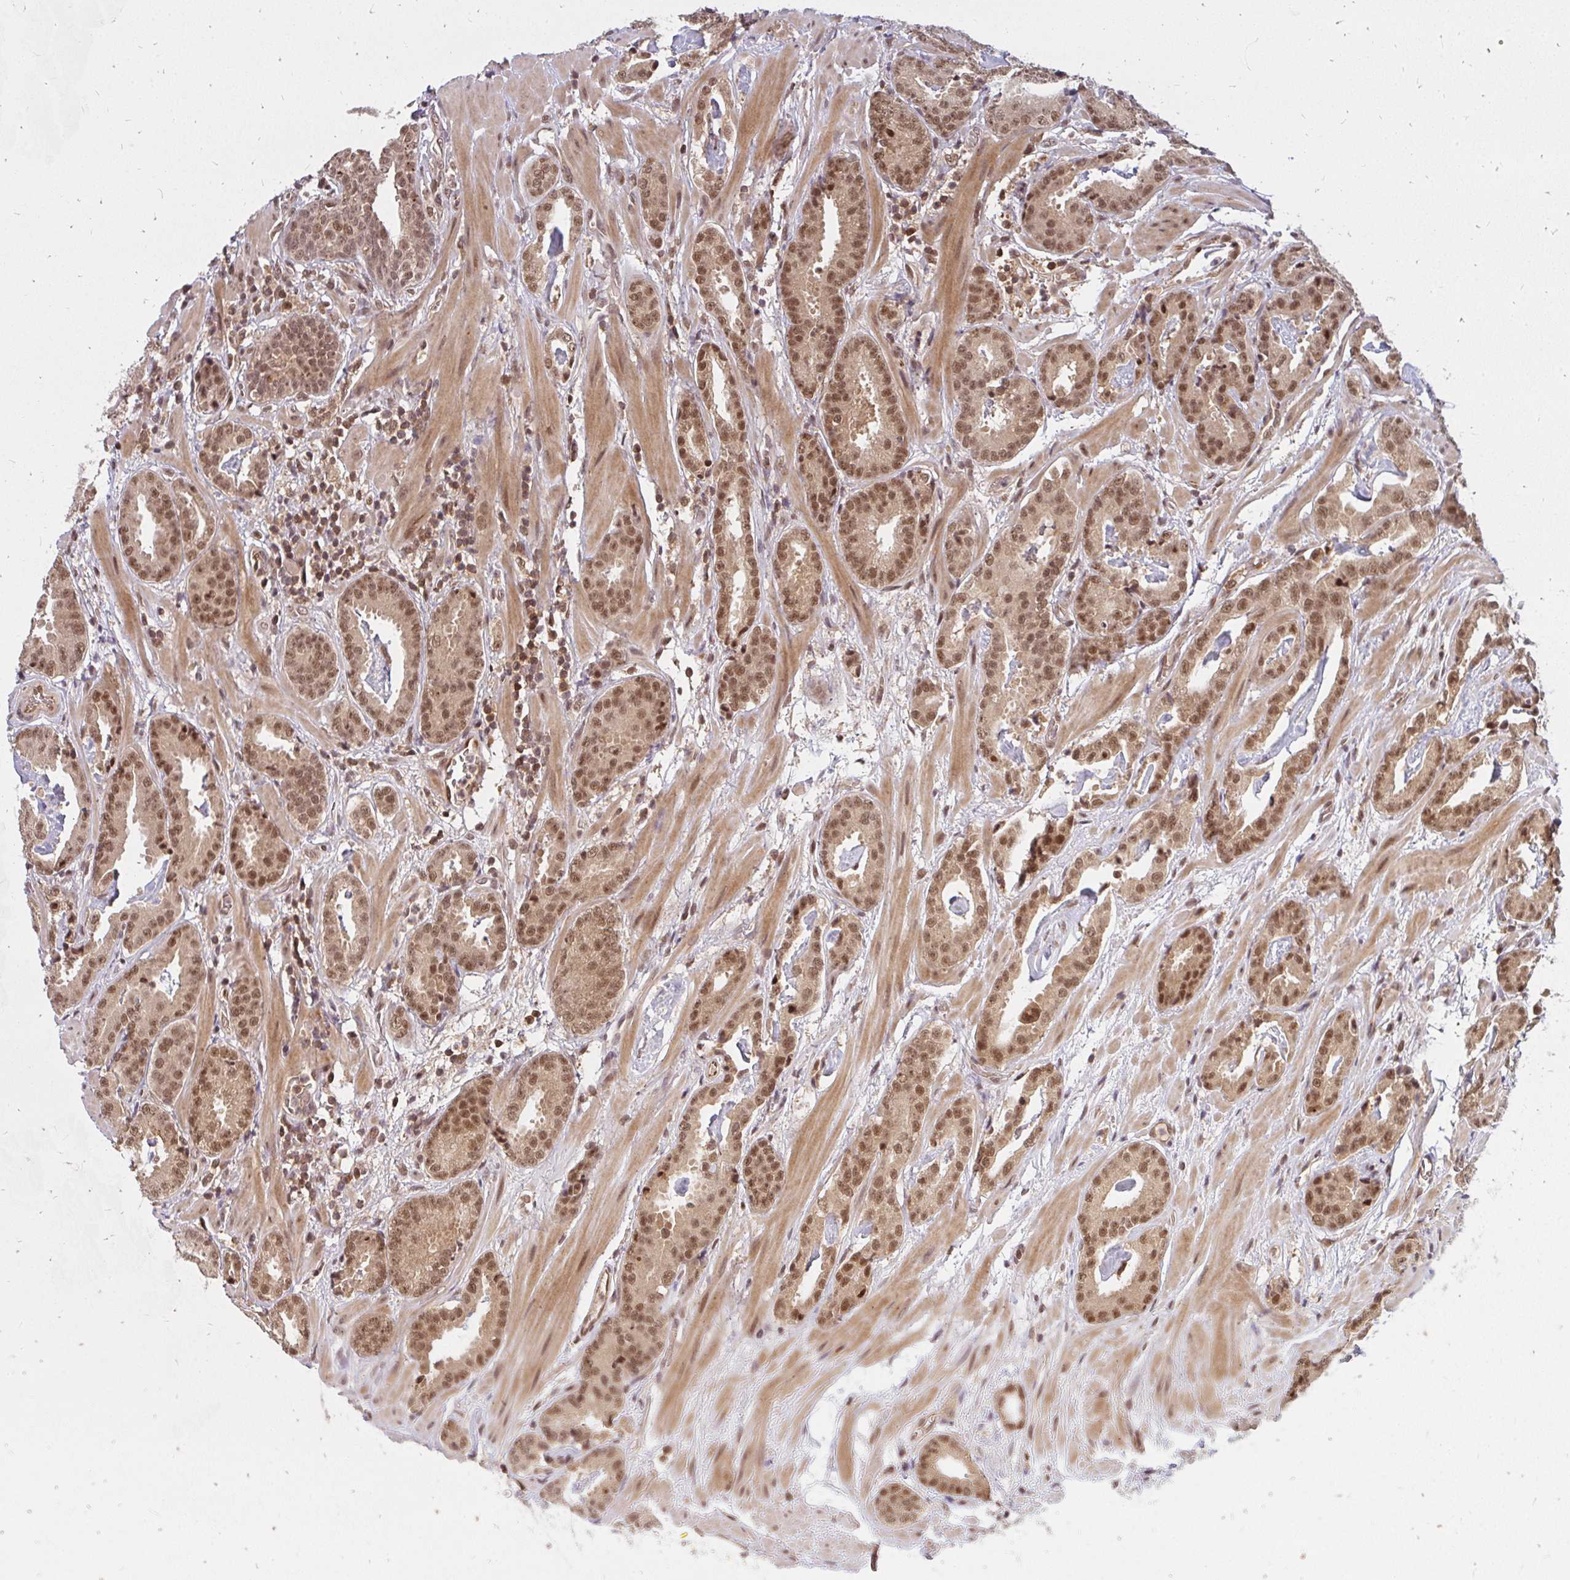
{"staining": {"intensity": "moderate", "quantity": ">75%", "location": "cytoplasmic/membranous,nuclear"}, "tissue": "prostate cancer", "cell_type": "Tumor cells", "image_type": "cancer", "snomed": [{"axis": "morphology", "description": "Adenocarcinoma, Low grade"}, {"axis": "topography", "description": "Prostate"}], "caption": "A high-resolution image shows immunohistochemistry staining of prostate cancer (low-grade adenocarcinoma), which exhibits moderate cytoplasmic/membranous and nuclear expression in approximately >75% of tumor cells.", "gene": "GTF3C6", "patient": {"sex": "male", "age": 62}}